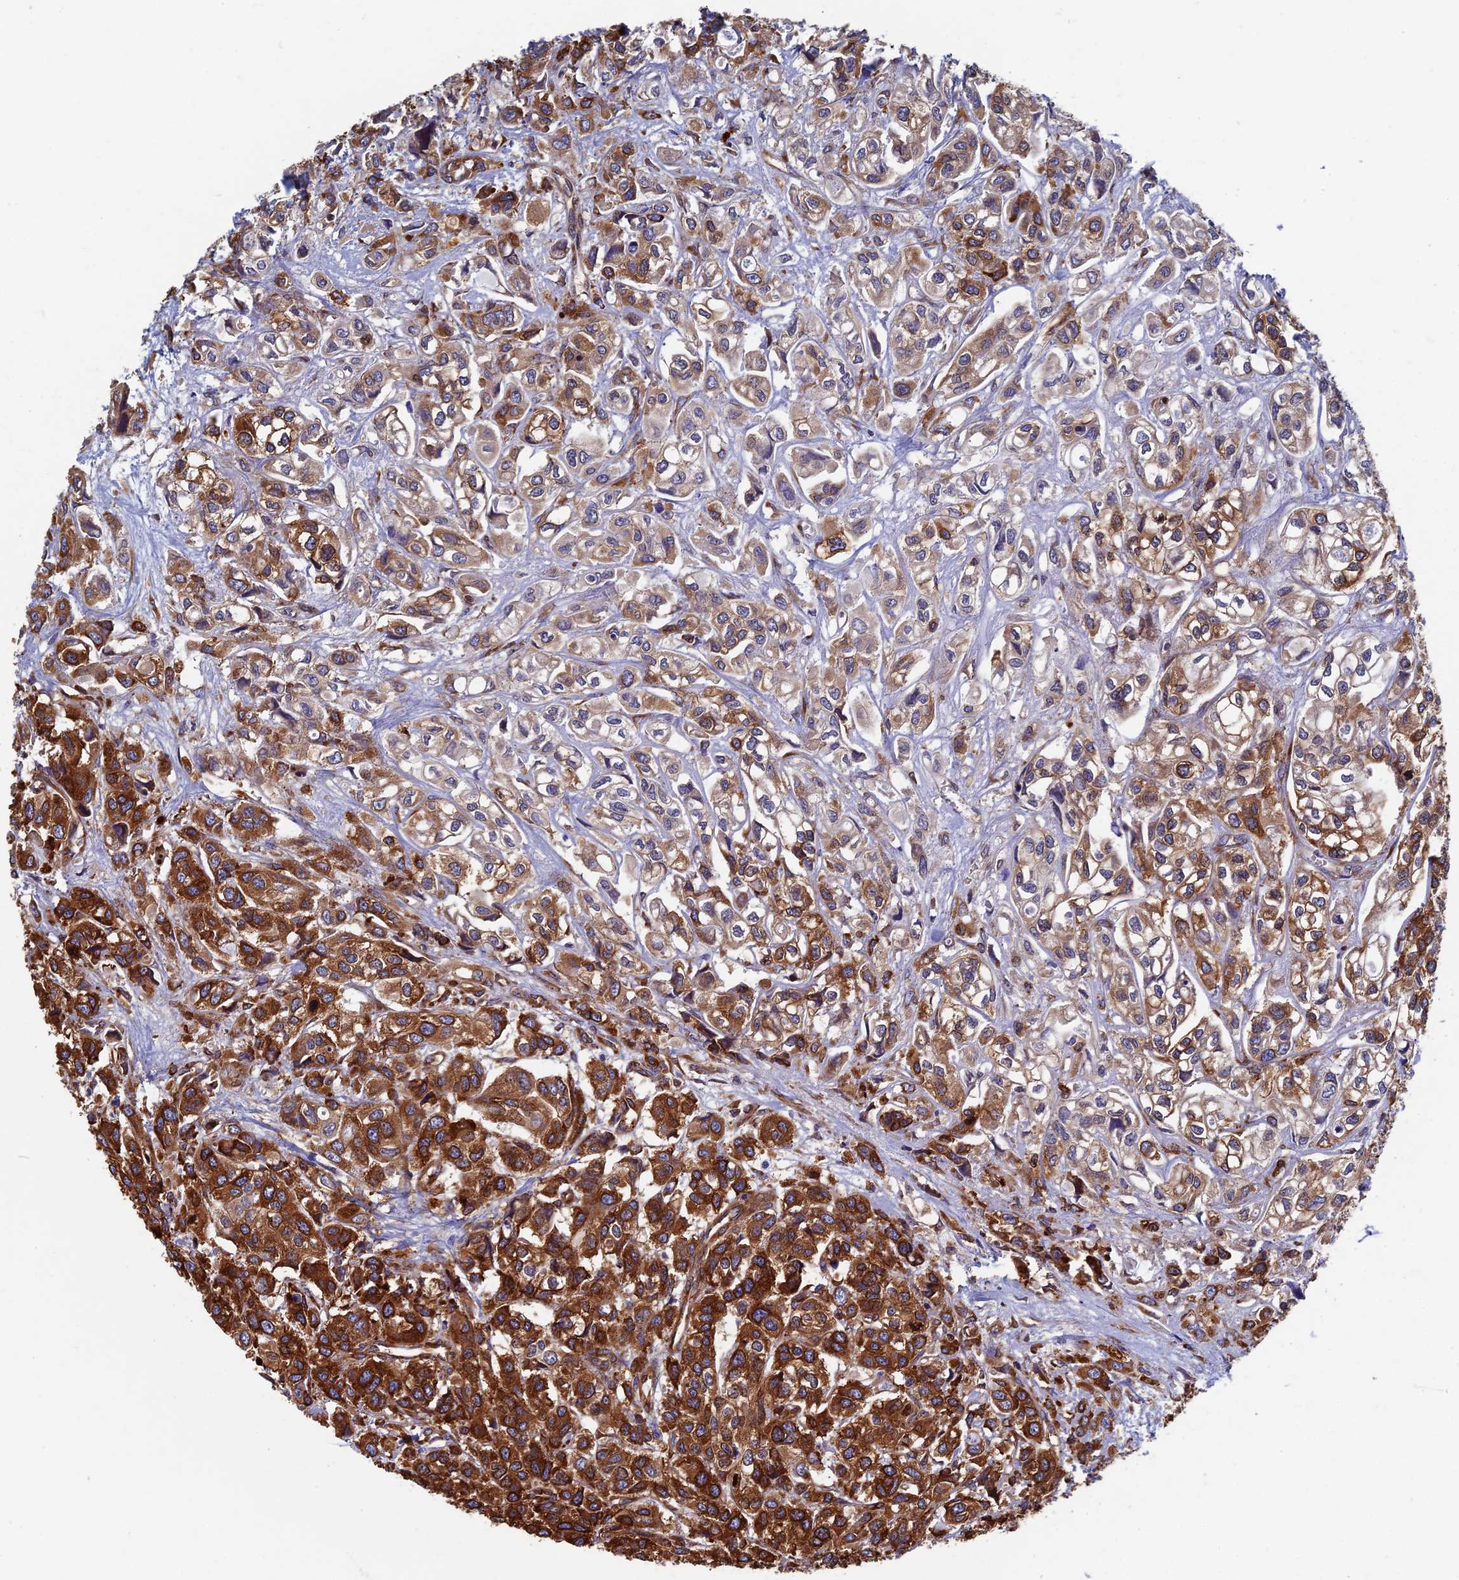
{"staining": {"intensity": "strong", "quantity": "25%-75%", "location": "cytoplasmic/membranous"}, "tissue": "urothelial cancer", "cell_type": "Tumor cells", "image_type": "cancer", "snomed": [{"axis": "morphology", "description": "Urothelial carcinoma, High grade"}, {"axis": "topography", "description": "Urinary bladder"}], "caption": "Human urothelial cancer stained with a protein marker demonstrates strong staining in tumor cells.", "gene": "YBX1", "patient": {"sex": "male", "age": 67}}